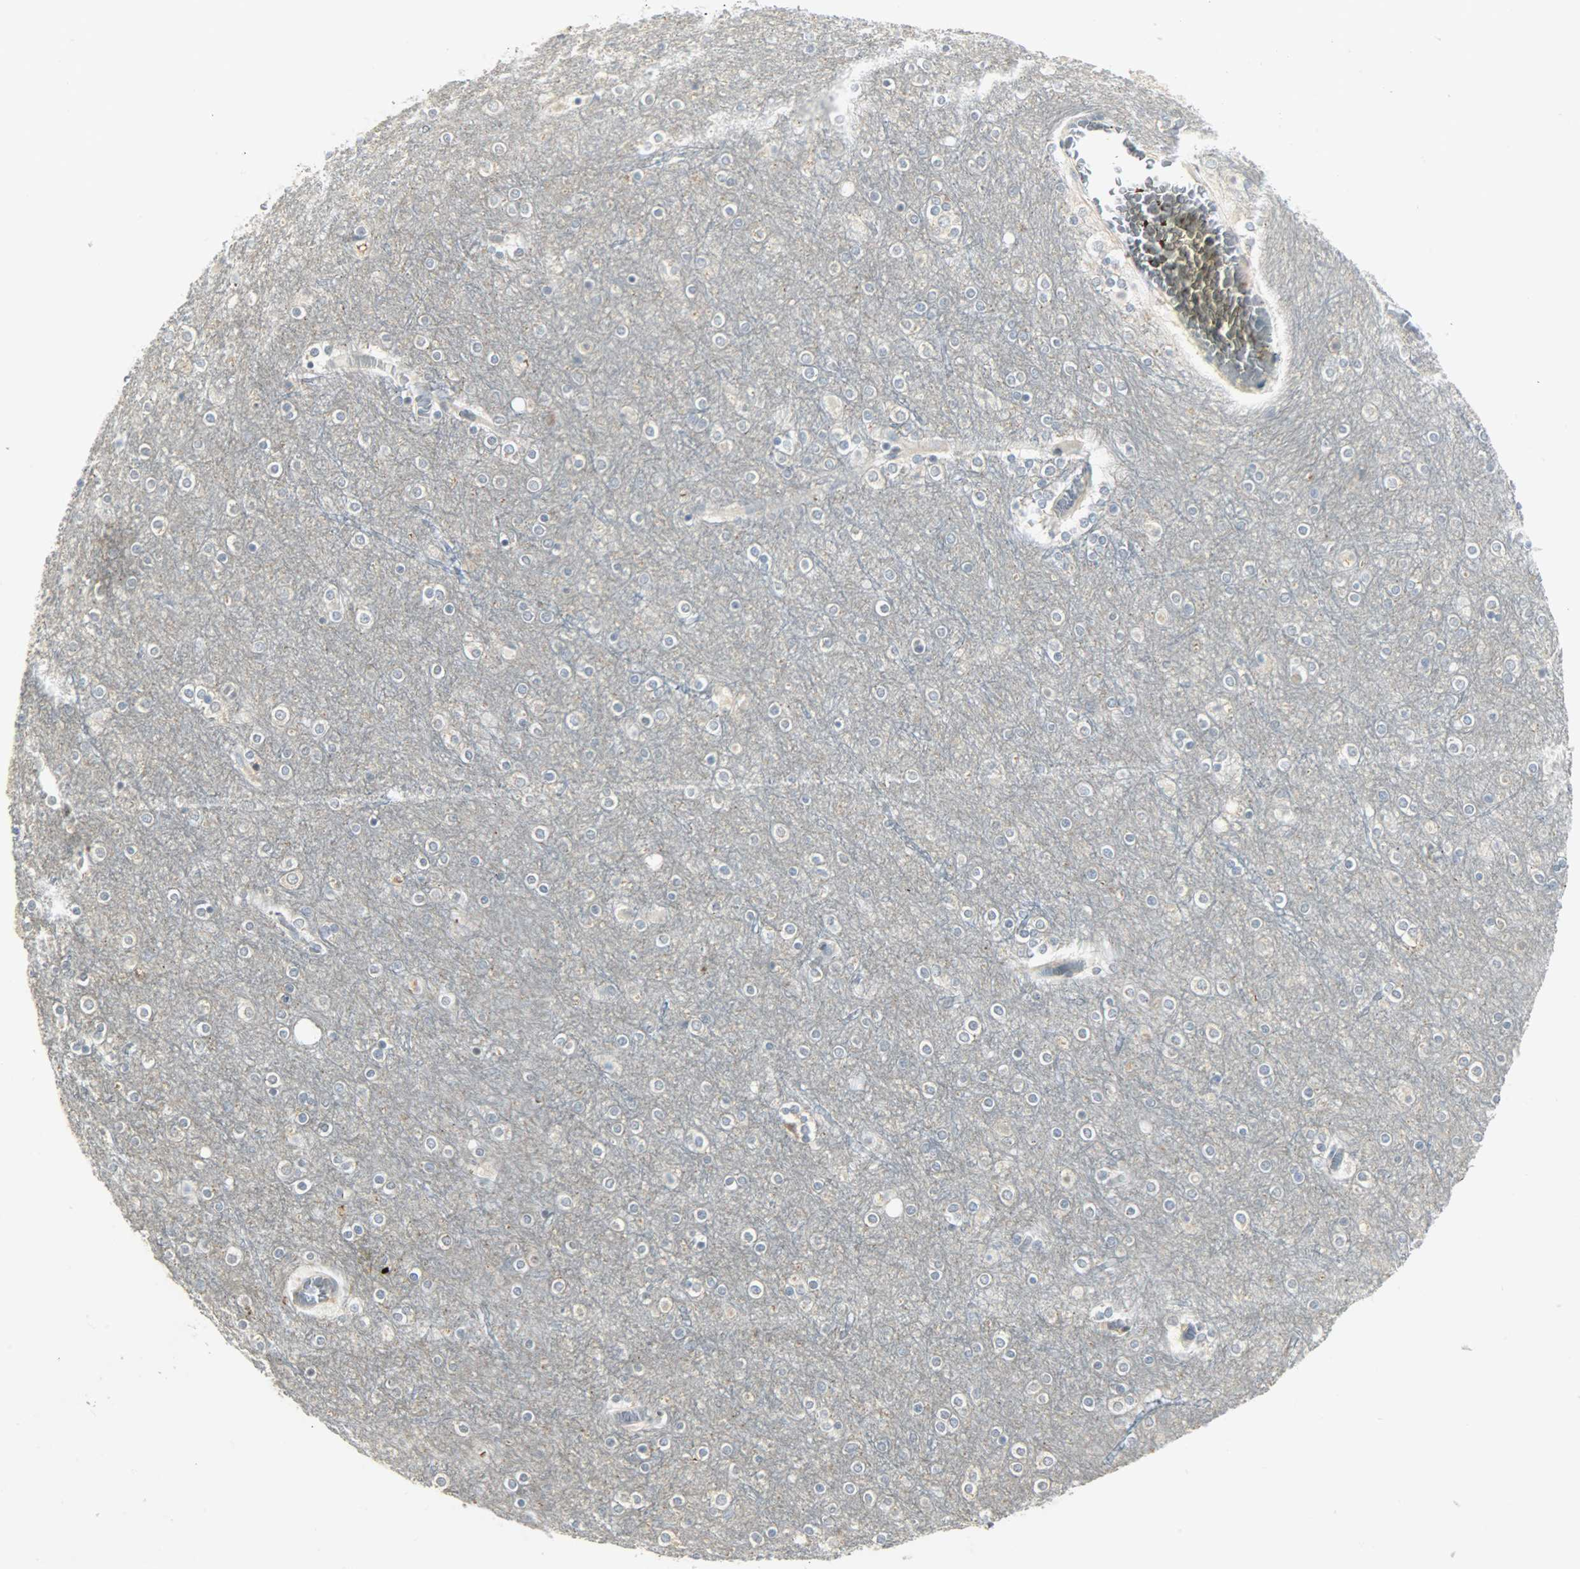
{"staining": {"intensity": "negative", "quantity": "none", "location": "none"}, "tissue": "cerebral cortex", "cell_type": "Endothelial cells", "image_type": "normal", "snomed": [{"axis": "morphology", "description": "Normal tissue, NOS"}, {"axis": "topography", "description": "Cerebral cortex"}], "caption": "The histopathology image demonstrates no staining of endothelial cells in benign cerebral cortex. (Stains: DAB (3,3'-diaminobenzidine) IHC with hematoxylin counter stain, Microscopy: brightfield microscopy at high magnification).", "gene": "CD4", "patient": {"sex": "female", "age": 54}}